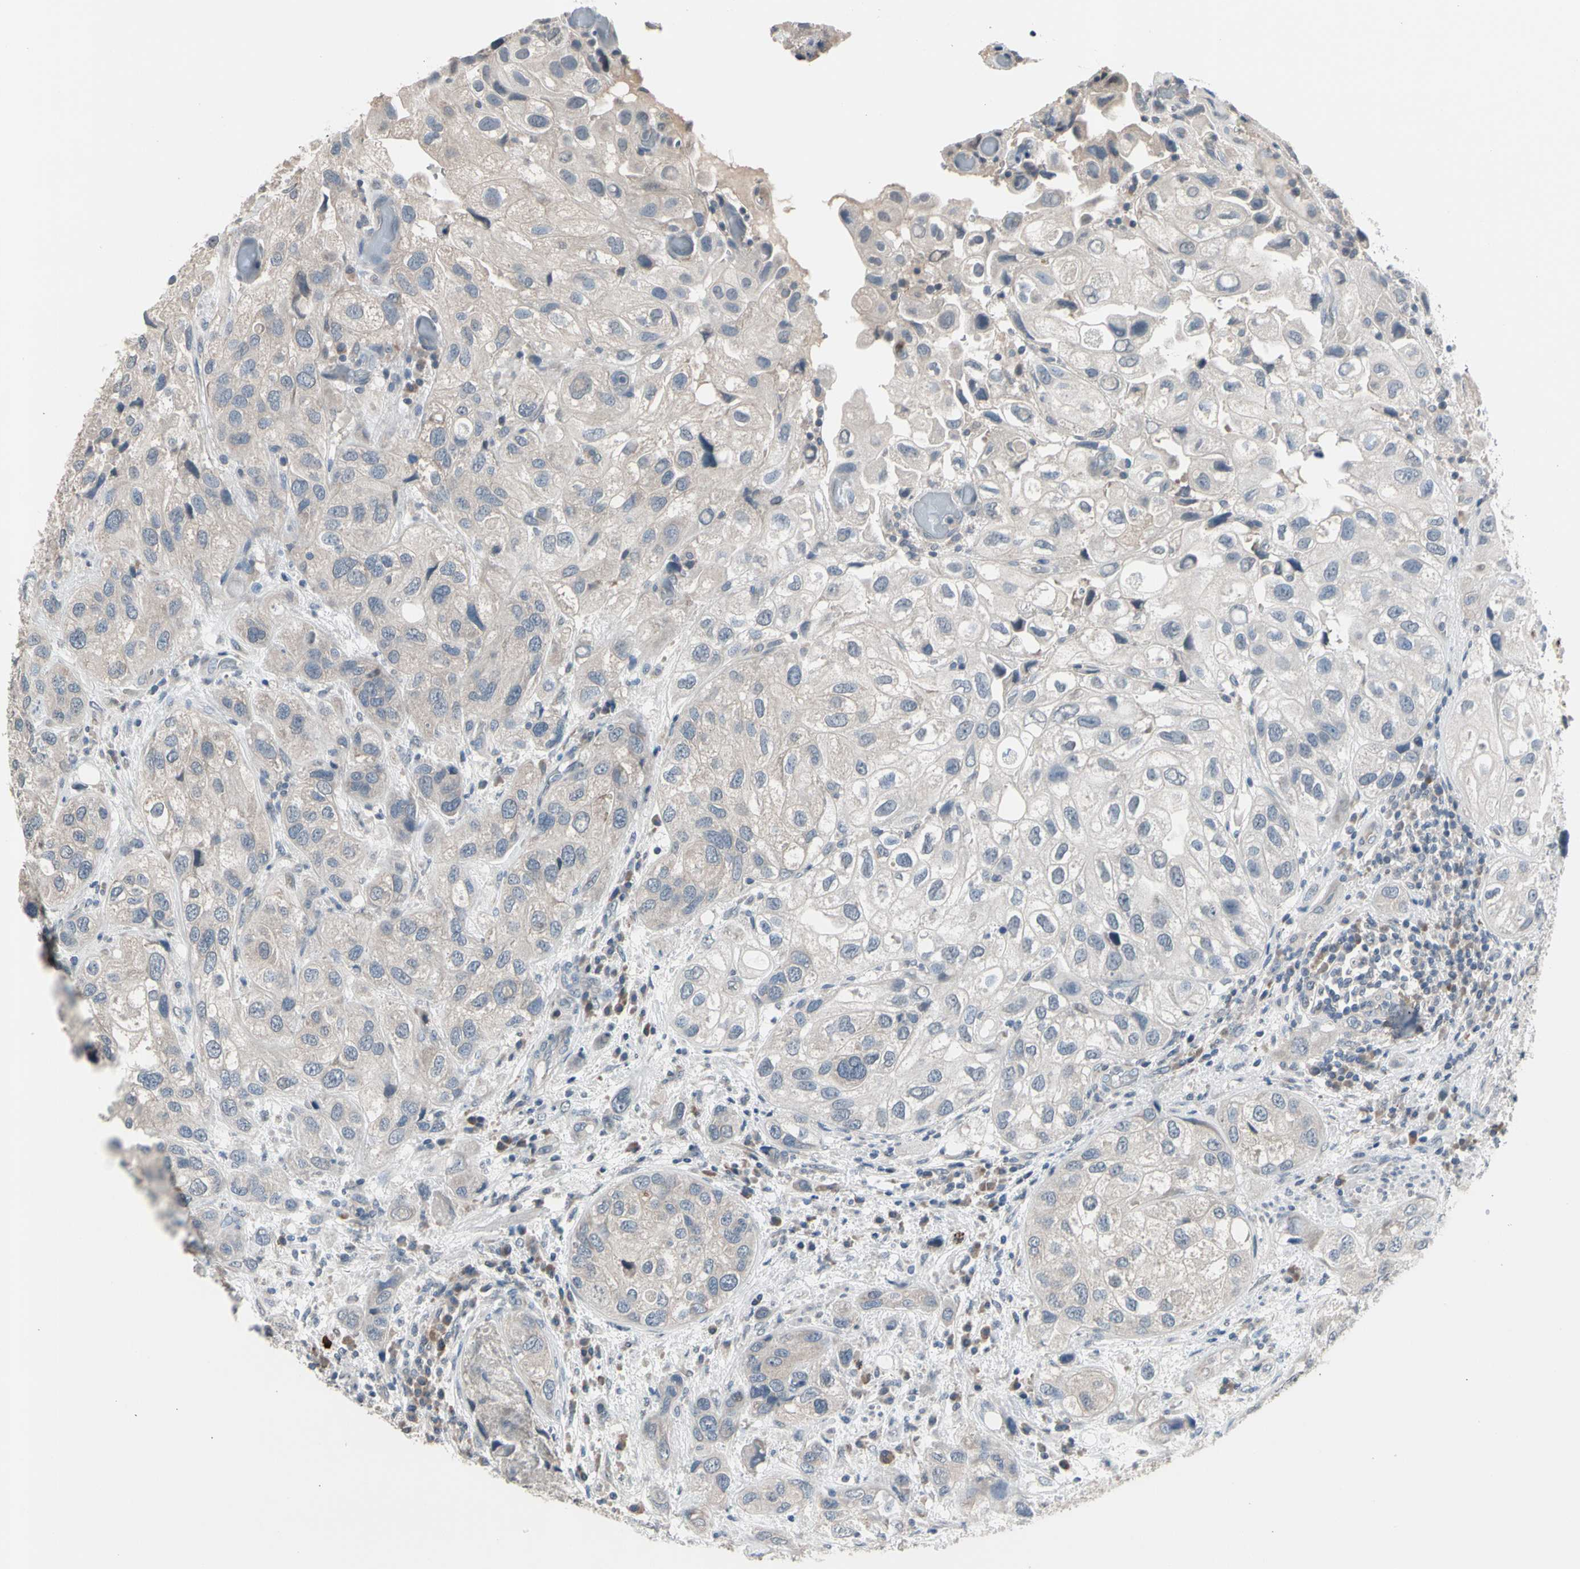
{"staining": {"intensity": "weak", "quantity": "25%-75%", "location": "cytoplasmic/membranous"}, "tissue": "urothelial cancer", "cell_type": "Tumor cells", "image_type": "cancer", "snomed": [{"axis": "morphology", "description": "Urothelial carcinoma, High grade"}, {"axis": "topography", "description": "Urinary bladder"}], "caption": "A brown stain highlights weak cytoplasmic/membranous positivity of a protein in urothelial cancer tumor cells.", "gene": "SV2A", "patient": {"sex": "female", "age": 64}}